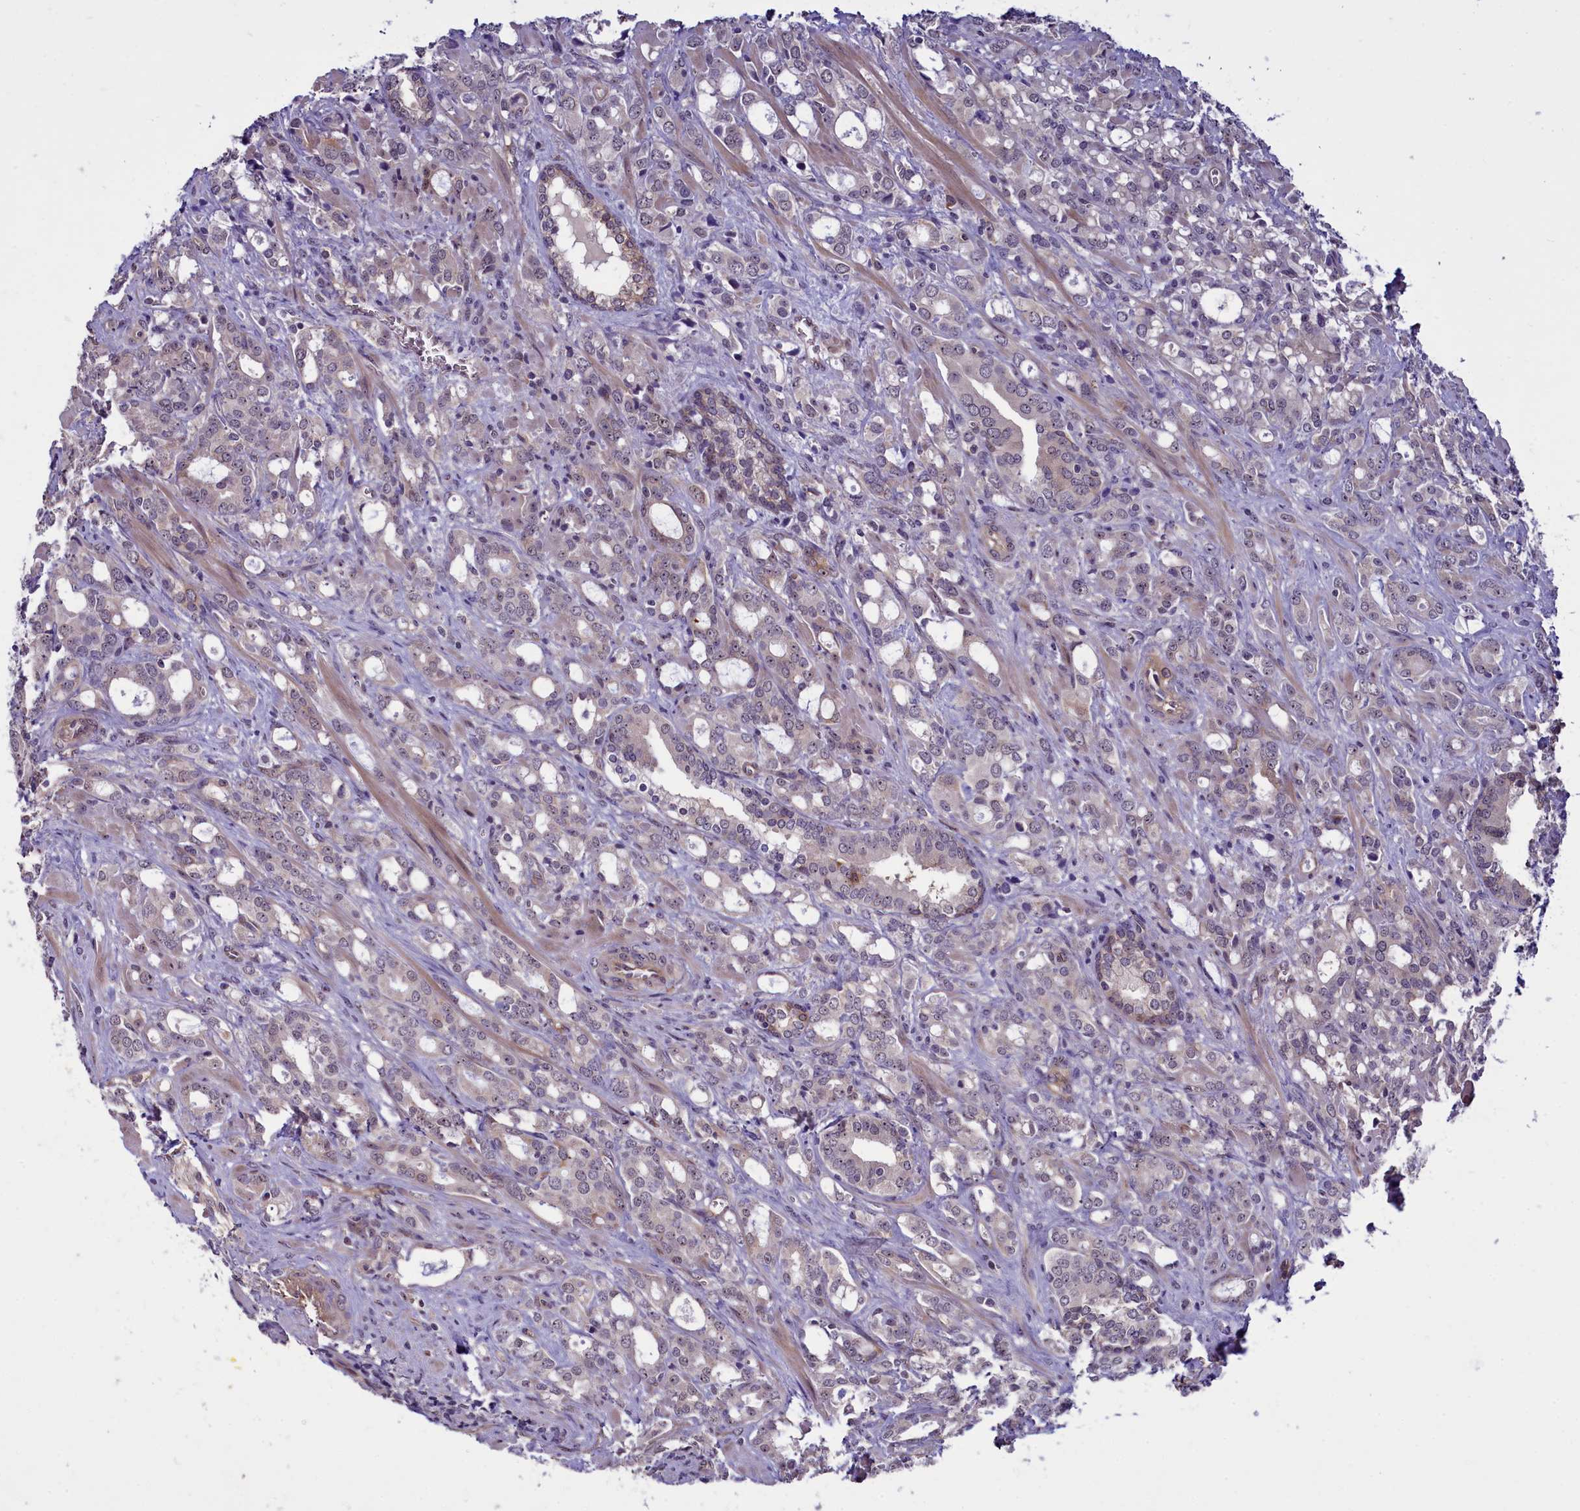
{"staining": {"intensity": "negative", "quantity": "none", "location": "none"}, "tissue": "prostate cancer", "cell_type": "Tumor cells", "image_type": "cancer", "snomed": [{"axis": "morphology", "description": "Adenocarcinoma, High grade"}, {"axis": "topography", "description": "Prostate"}], "caption": "Histopathology image shows no significant protein positivity in tumor cells of prostate high-grade adenocarcinoma. The staining was performed using DAB (3,3'-diaminobenzidine) to visualize the protein expression in brown, while the nuclei were stained in blue with hematoxylin (Magnification: 20x).", "gene": "BCAR1", "patient": {"sex": "male", "age": 72}}